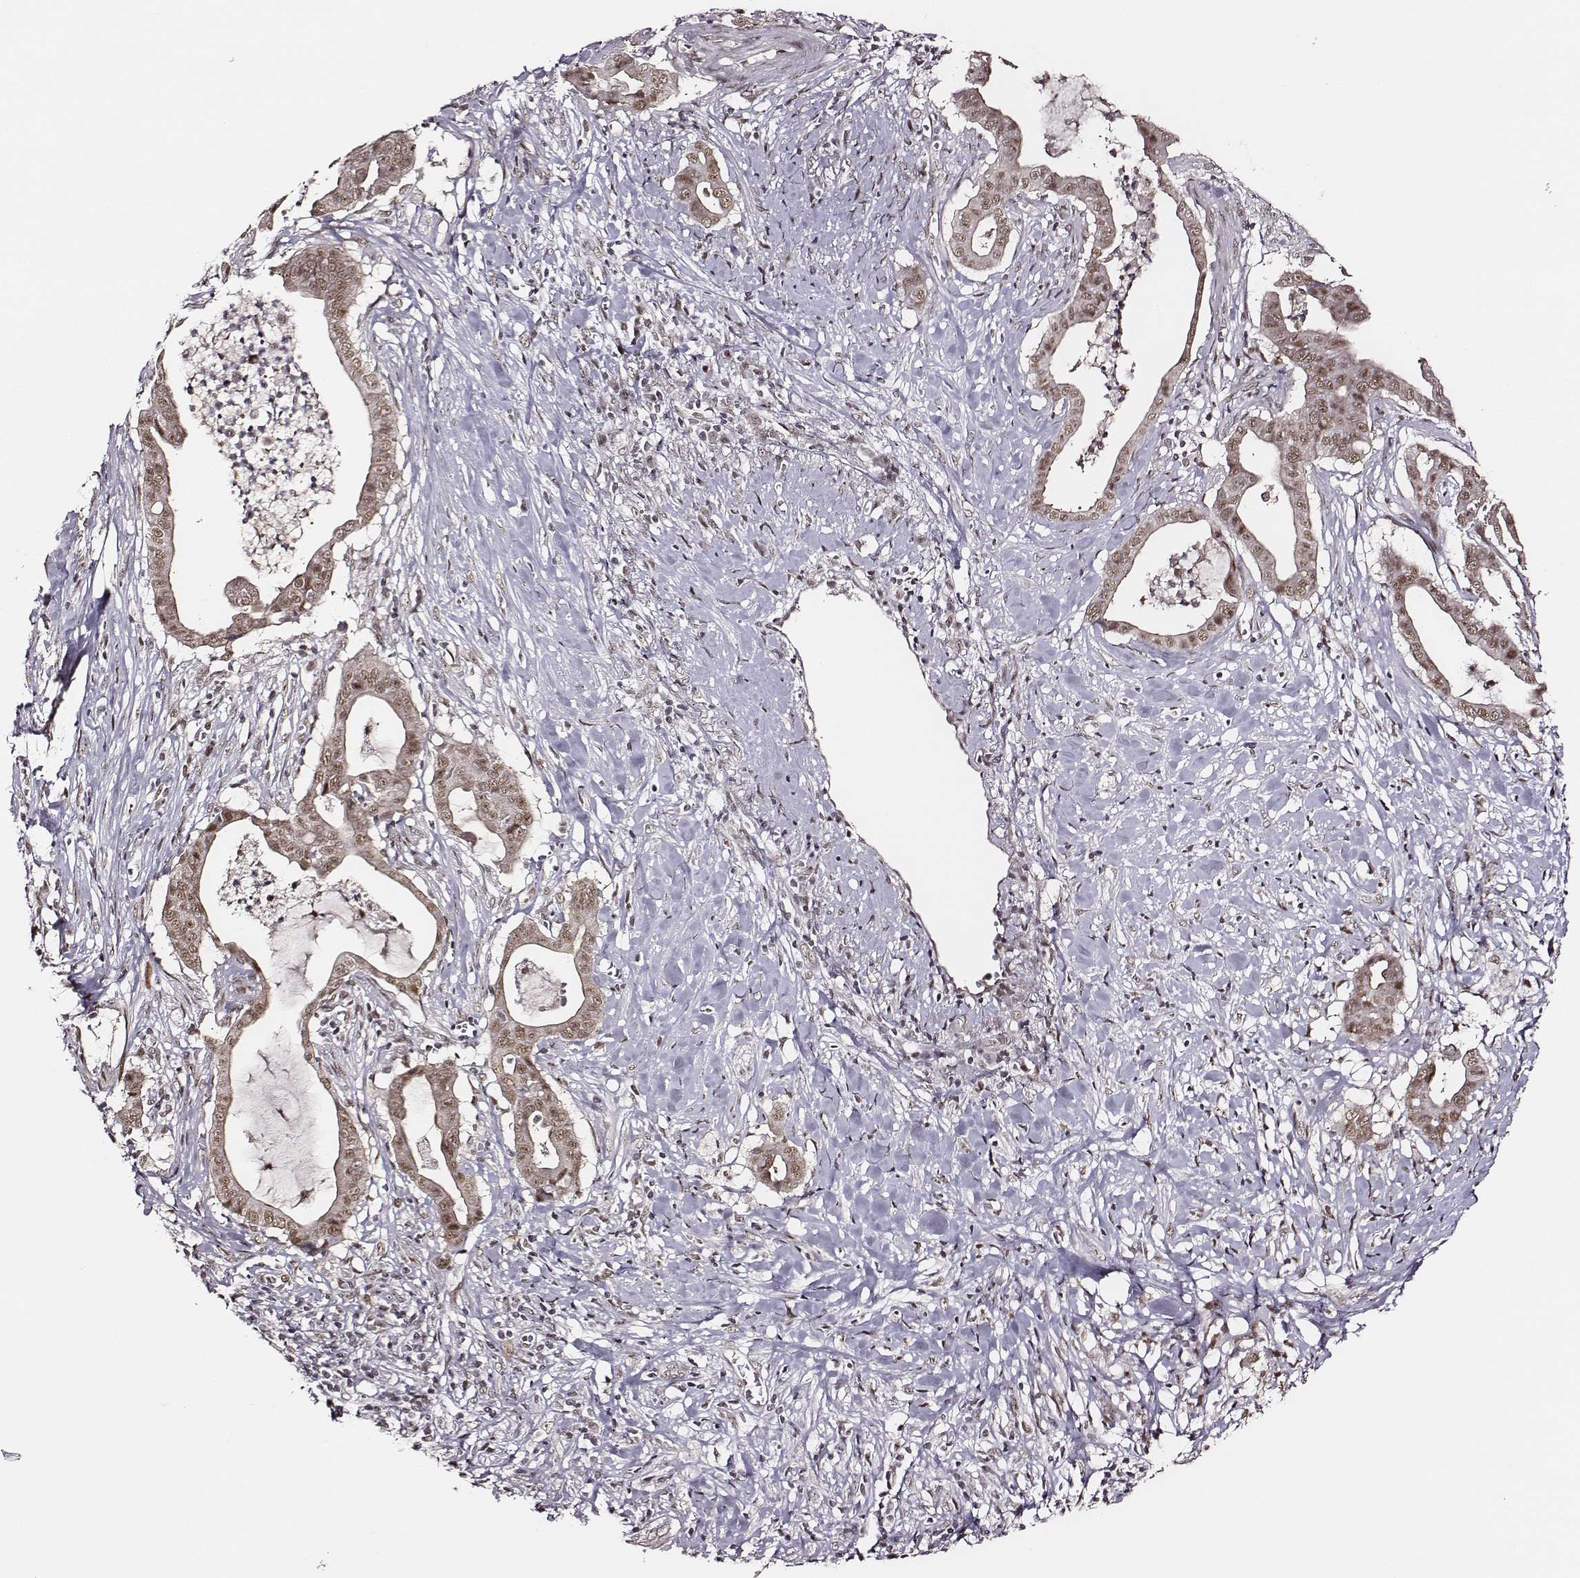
{"staining": {"intensity": "weak", "quantity": ">75%", "location": "nuclear"}, "tissue": "pancreatic cancer", "cell_type": "Tumor cells", "image_type": "cancer", "snomed": [{"axis": "morphology", "description": "Adenocarcinoma, NOS"}, {"axis": "topography", "description": "Pancreas"}], "caption": "Immunohistochemistry staining of pancreatic adenocarcinoma, which displays low levels of weak nuclear positivity in about >75% of tumor cells indicating weak nuclear protein expression. The staining was performed using DAB (3,3'-diaminobenzidine) (brown) for protein detection and nuclei were counterstained in hematoxylin (blue).", "gene": "PPARA", "patient": {"sex": "male", "age": 61}}